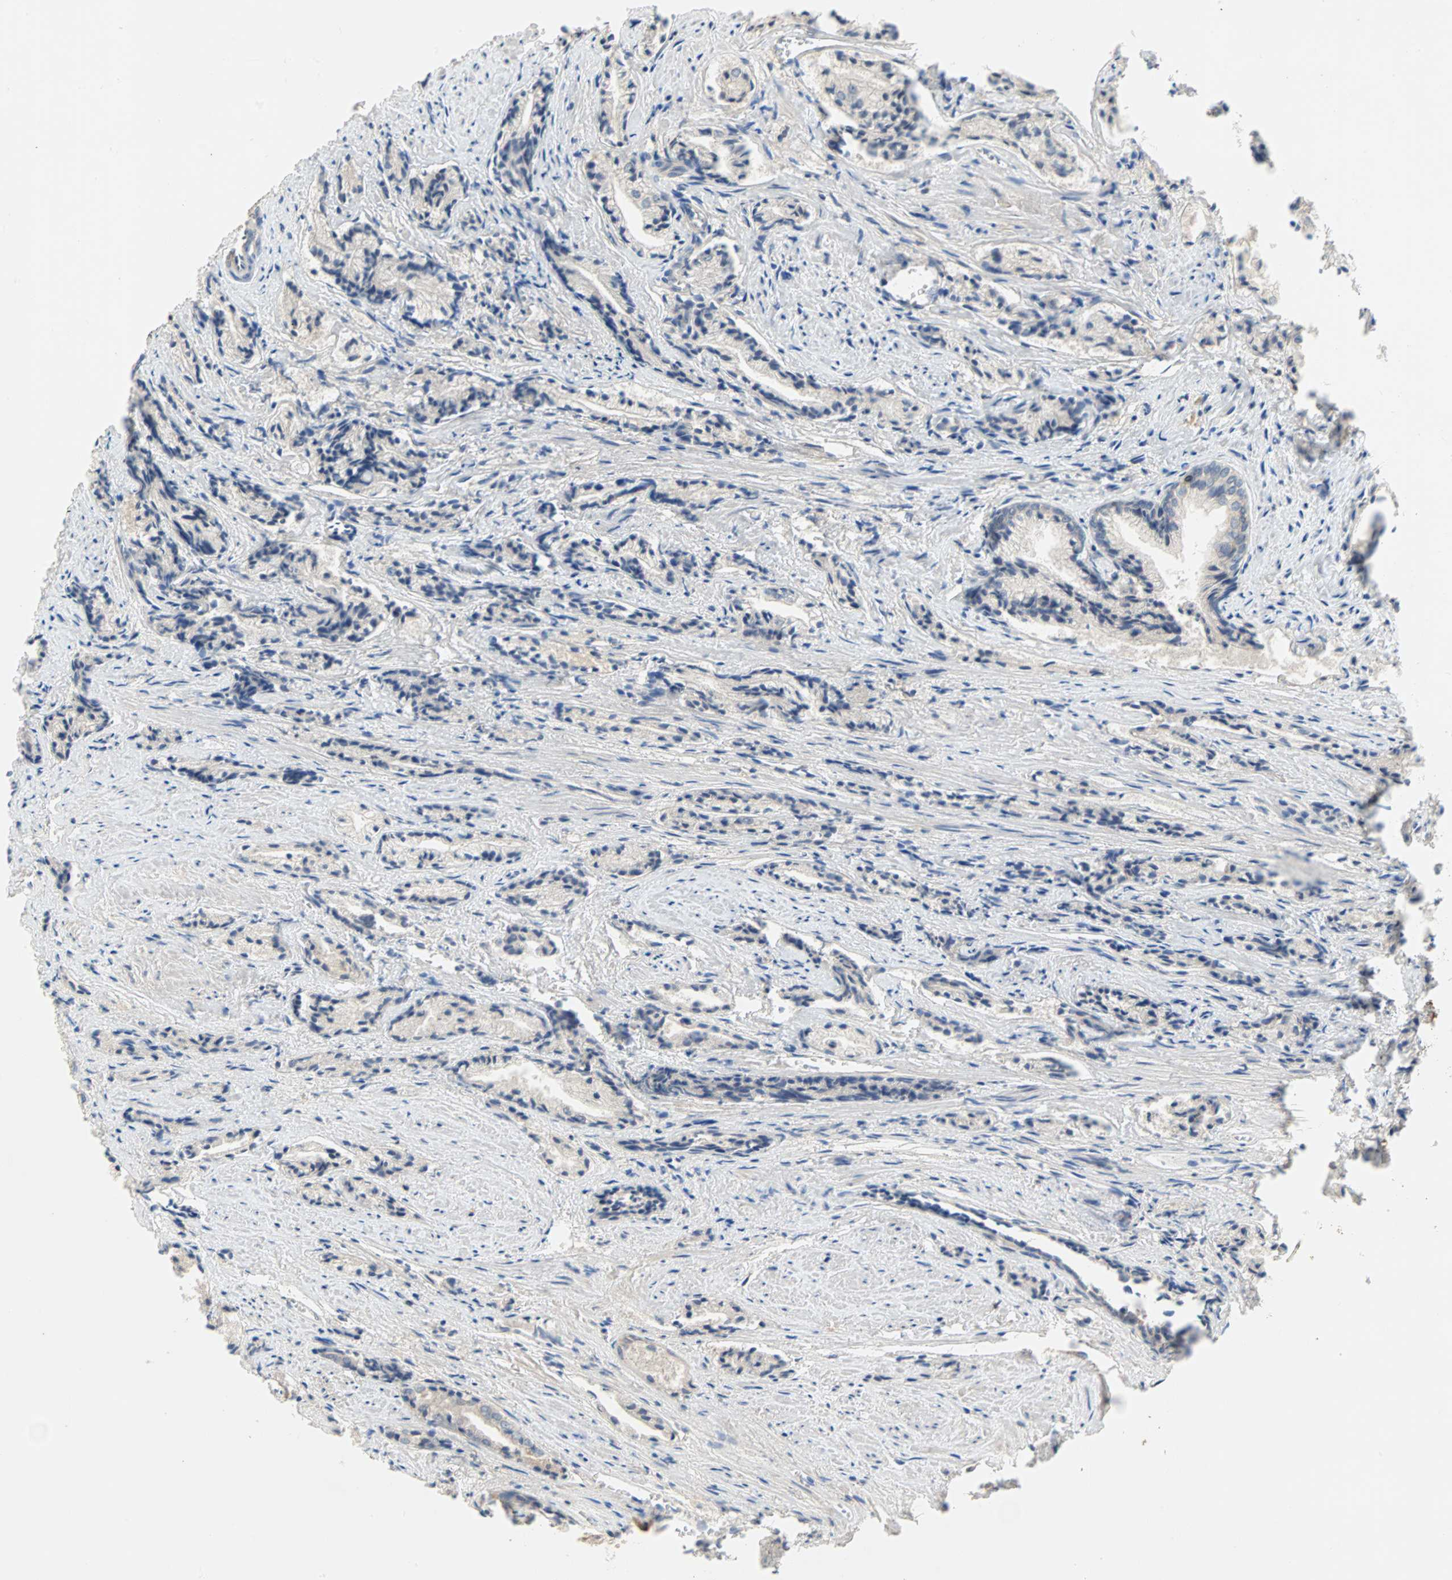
{"staining": {"intensity": "negative", "quantity": "none", "location": "none"}, "tissue": "prostate cancer", "cell_type": "Tumor cells", "image_type": "cancer", "snomed": [{"axis": "morphology", "description": "Adenocarcinoma, Low grade"}, {"axis": "topography", "description": "Prostate"}], "caption": "High magnification brightfield microscopy of low-grade adenocarcinoma (prostate) stained with DAB (3,3'-diaminobenzidine) (brown) and counterstained with hematoxylin (blue): tumor cells show no significant staining. (IHC, brightfield microscopy, high magnification).", "gene": "MAP4K1", "patient": {"sex": "male", "age": 60}}